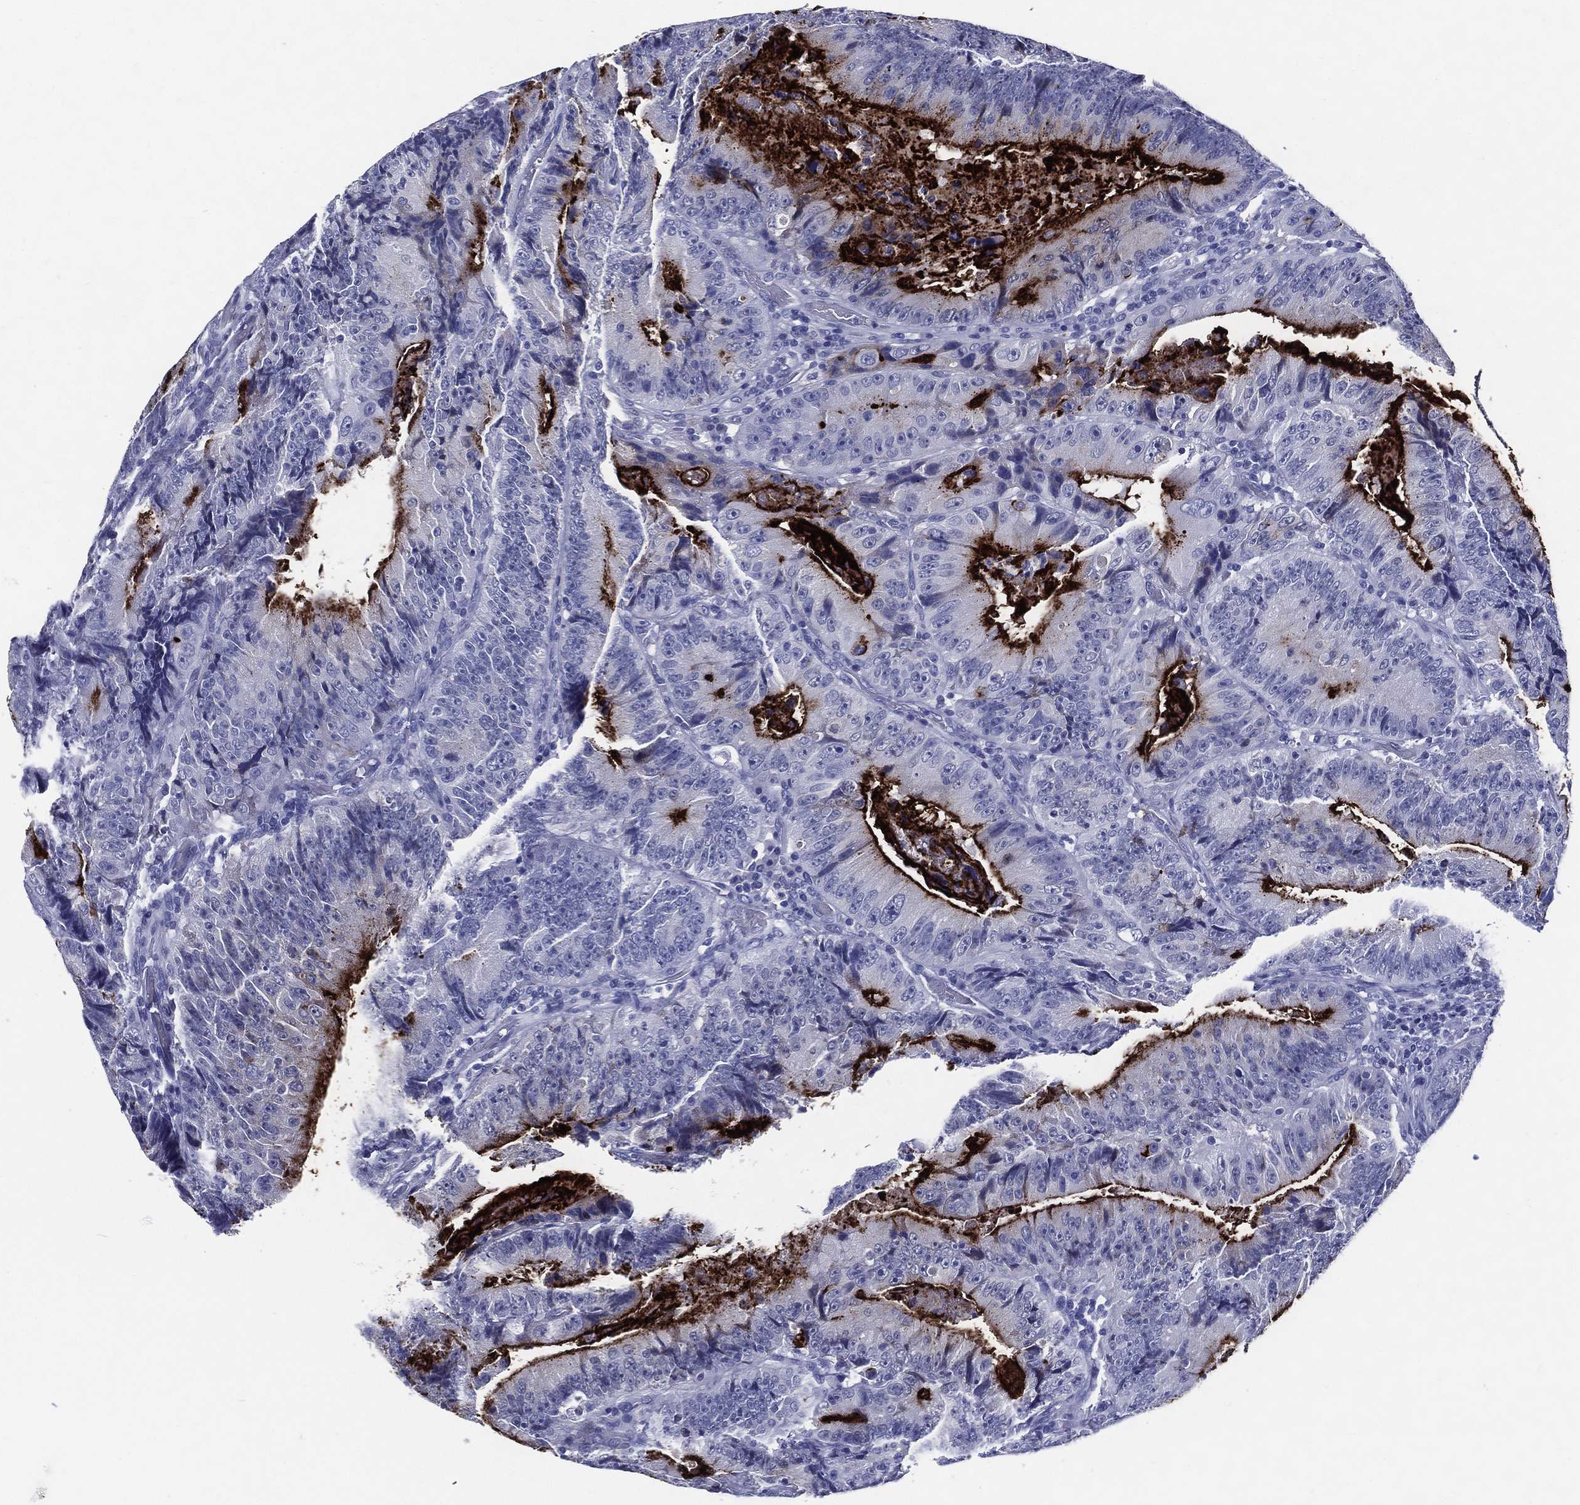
{"staining": {"intensity": "strong", "quantity": "<25%", "location": "cytoplasmic/membranous"}, "tissue": "colorectal cancer", "cell_type": "Tumor cells", "image_type": "cancer", "snomed": [{"axis": "morphology", "description": "Adenocarcinoma, NOS"}, {"axis": "topography", "description": "Colon"}], "caption": "Immunohistochemistry (IHC) (DAB) staining of adenocarcinoma (colorectal) exhibits strong cytoplasmic/membranous protein expression in about <25% of tumor cells.", "gene": "ACE2", "patient": {"sex": "female", "age": 86}}